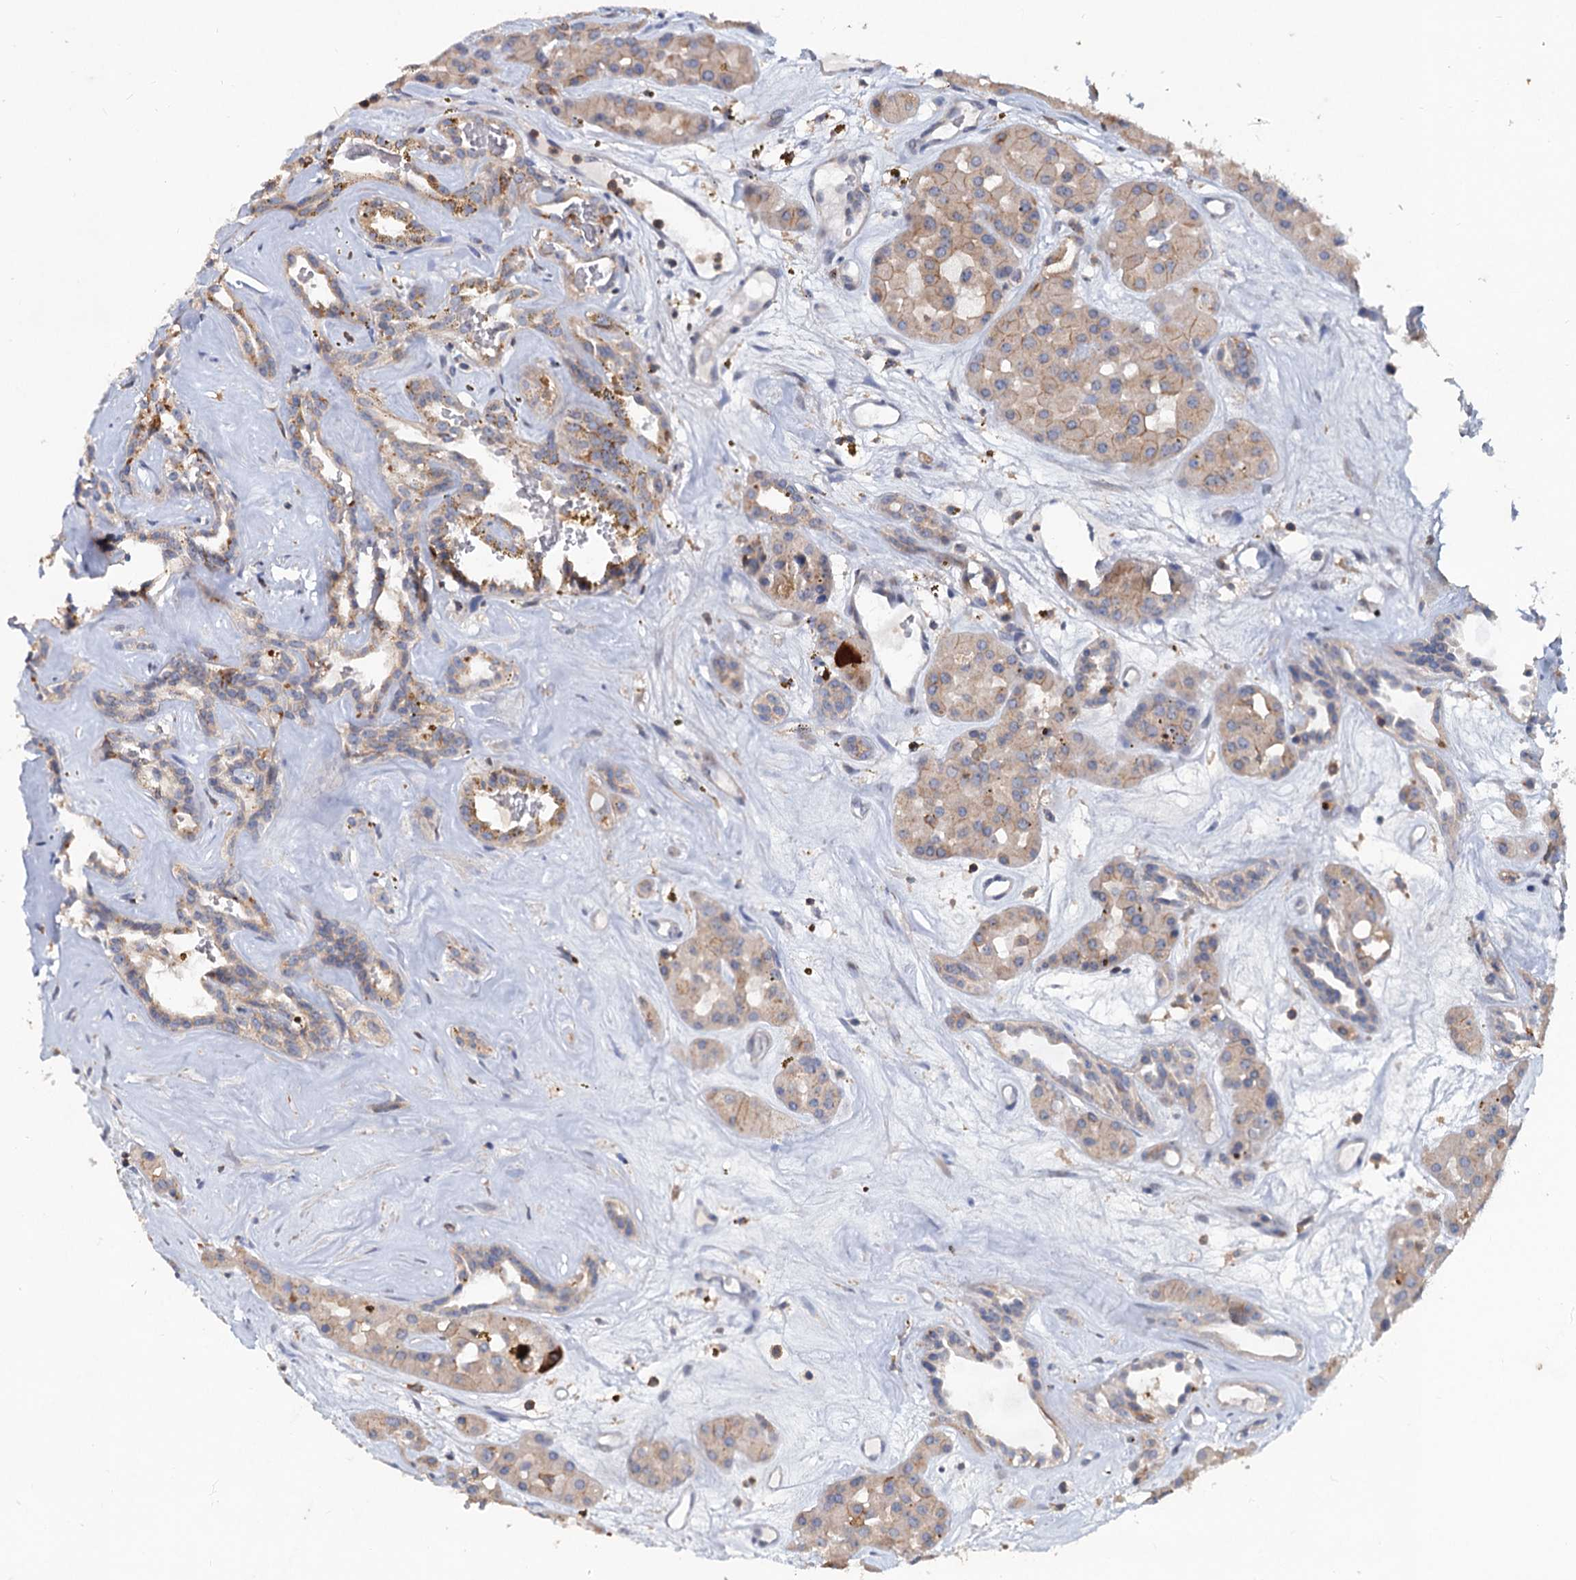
{"staining": {"intensity": "weak", "quantity": "25%-75%", "location": "cytoplasmic/membranous"}, "tissue": "renal cancer", "cell_type": "Tumor cells", "image_type": "cancer", "snomed": [{"axis": "morphology", "description": "Carcinoma, NOS"}, {"axis": "topography", "description": "Kidney"}], "caption": "Renal cancer stained with a brown dye displays weak cytoplasmic/membranous positive positivity in about 25%-75% of tumor cells.", "gene": "LRCH4", "patient": {"sex": "female", "age": 75}}